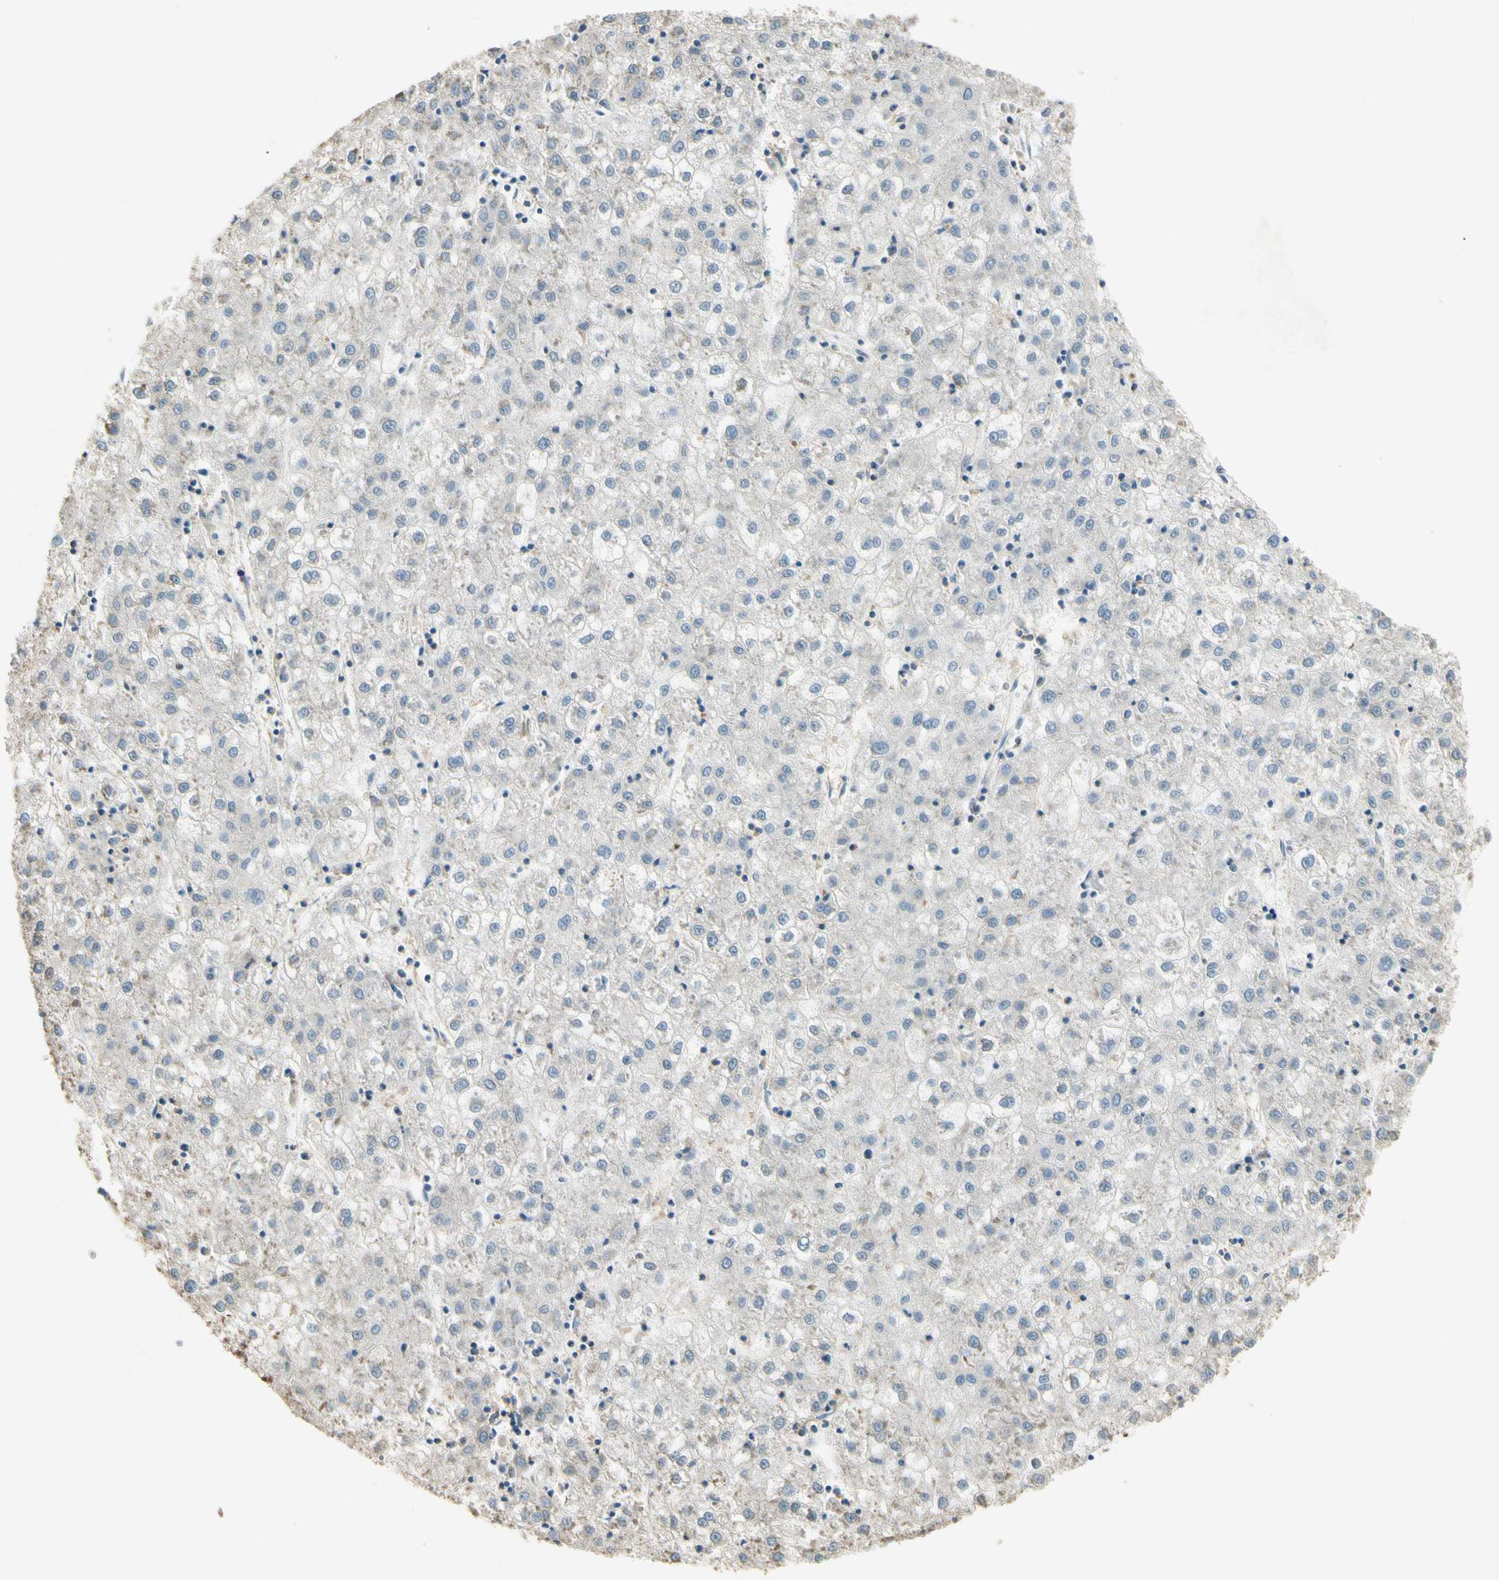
{"staining": {"intensity": "negative", "quantity": "none", "location": "none"}, "tissue": "liver cancer", "cell_type": "Tumor cells", "image_type": "cancer", "snomed": [{"axis": "morphology", "description": "Carcinoma, Hepatocellular, NOS"}, {"axis": "topography", "description": "Liver"}], "caption": "DAB immunohistochemical staining of human hepatocellular carcinoma (liver) exhibits no significant positivity in tumor cells.", "gene": "PLXNA1", "patient": {"sex": "male", "age": 72}}